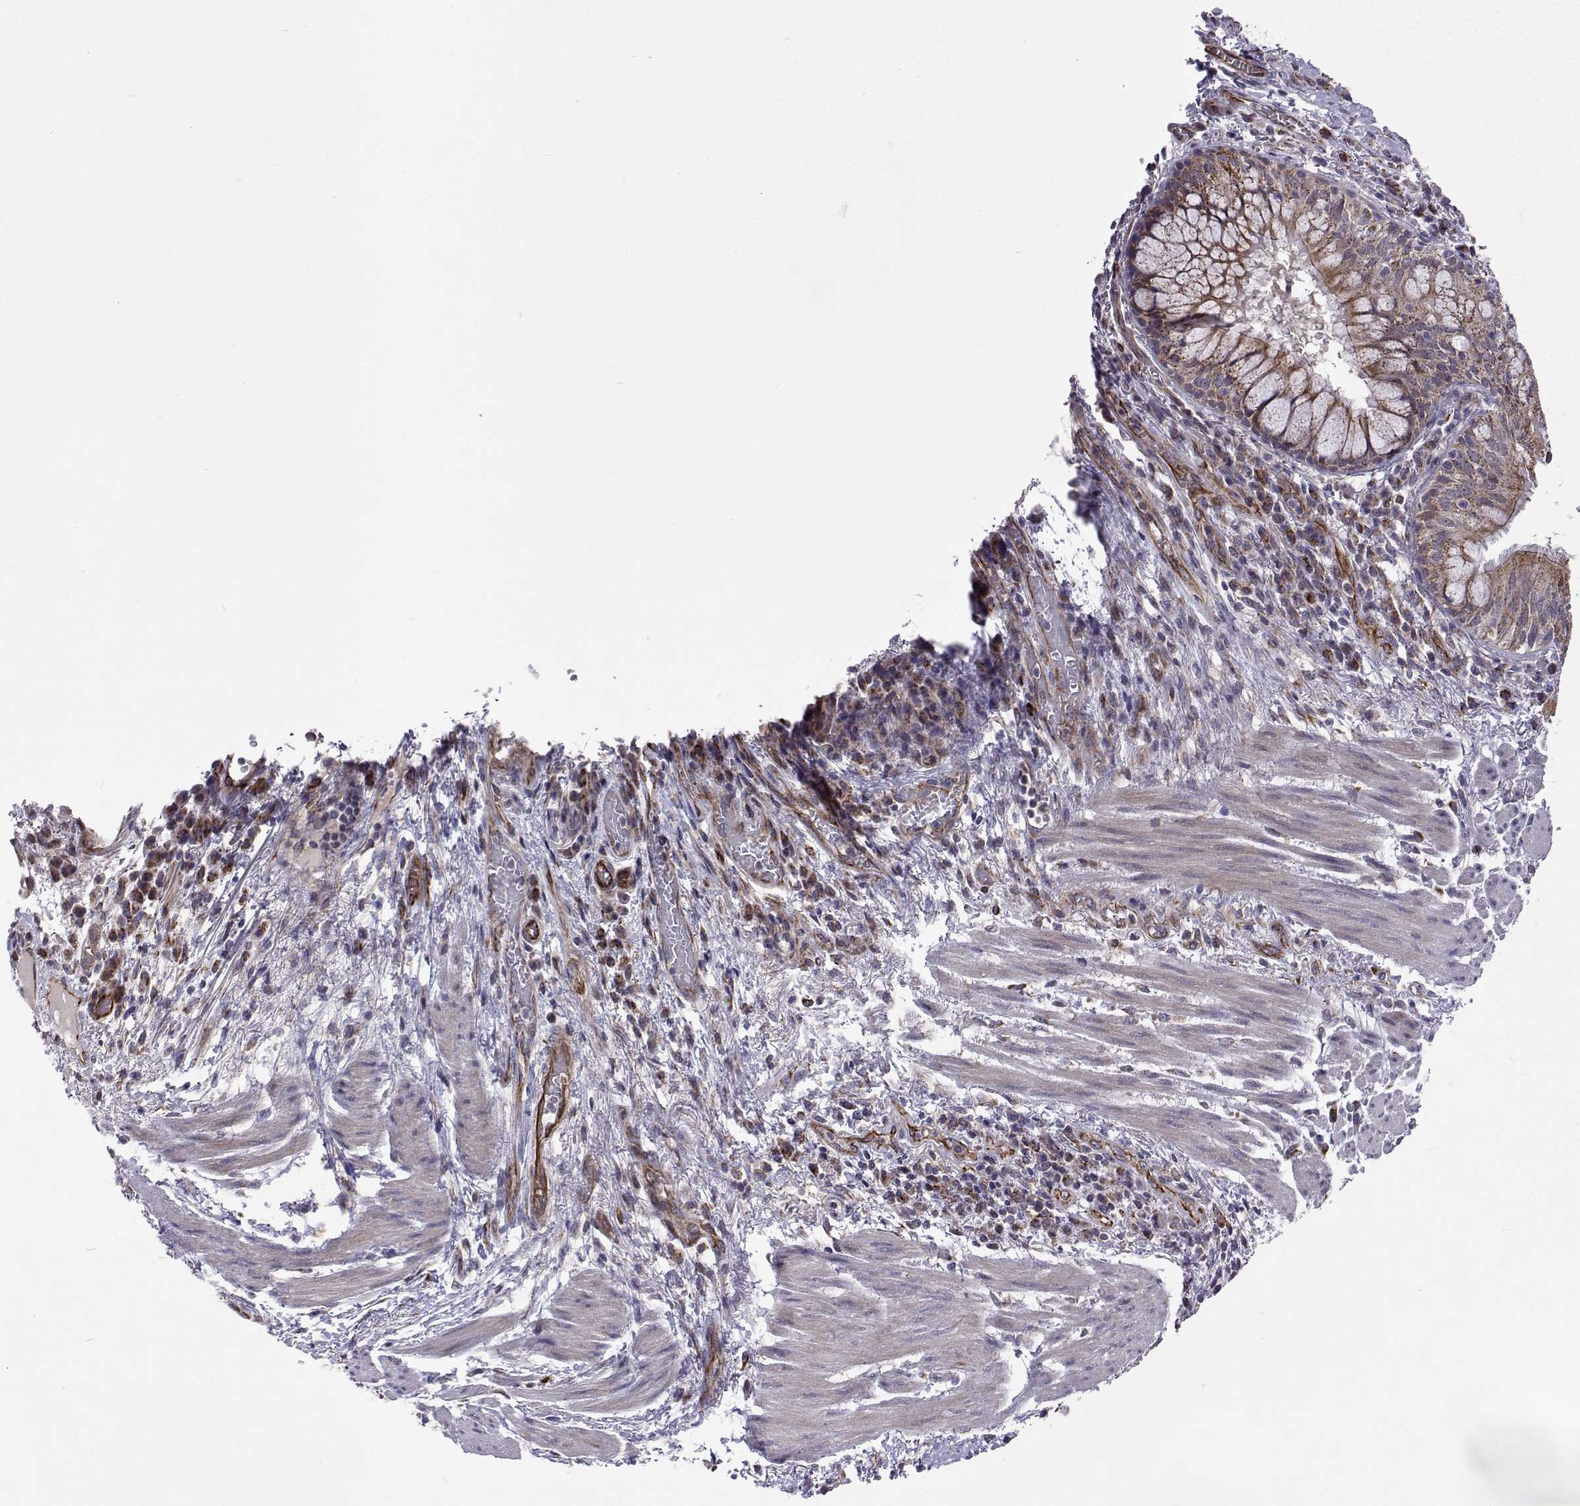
{"staining": {"intensity": "moderate", "quantity": ">75%", "location": "cytoplasmic/membranous"}, "tissue": "bronchus", "cell_type": "Respiratory epithelial cells", "image_type": "normal", "snomed": [{"axis": "morphology", "description": "Normal tissue, NOS"}, {"axis": "topography", "description": "Cartilage tissue"}, {"axis": "topography", "description": "Bronchus"}], "caption": "Brown immunohistochemical staining in benign bronchus demonstrates moderate cytoplasmic/membranous expression in about >75% of respiratory epithelial cells. (IHC, brightfield microscopy, high magnification).", "gene": "DHTKD1", "patient": {"sex": "male", "age": 56}}